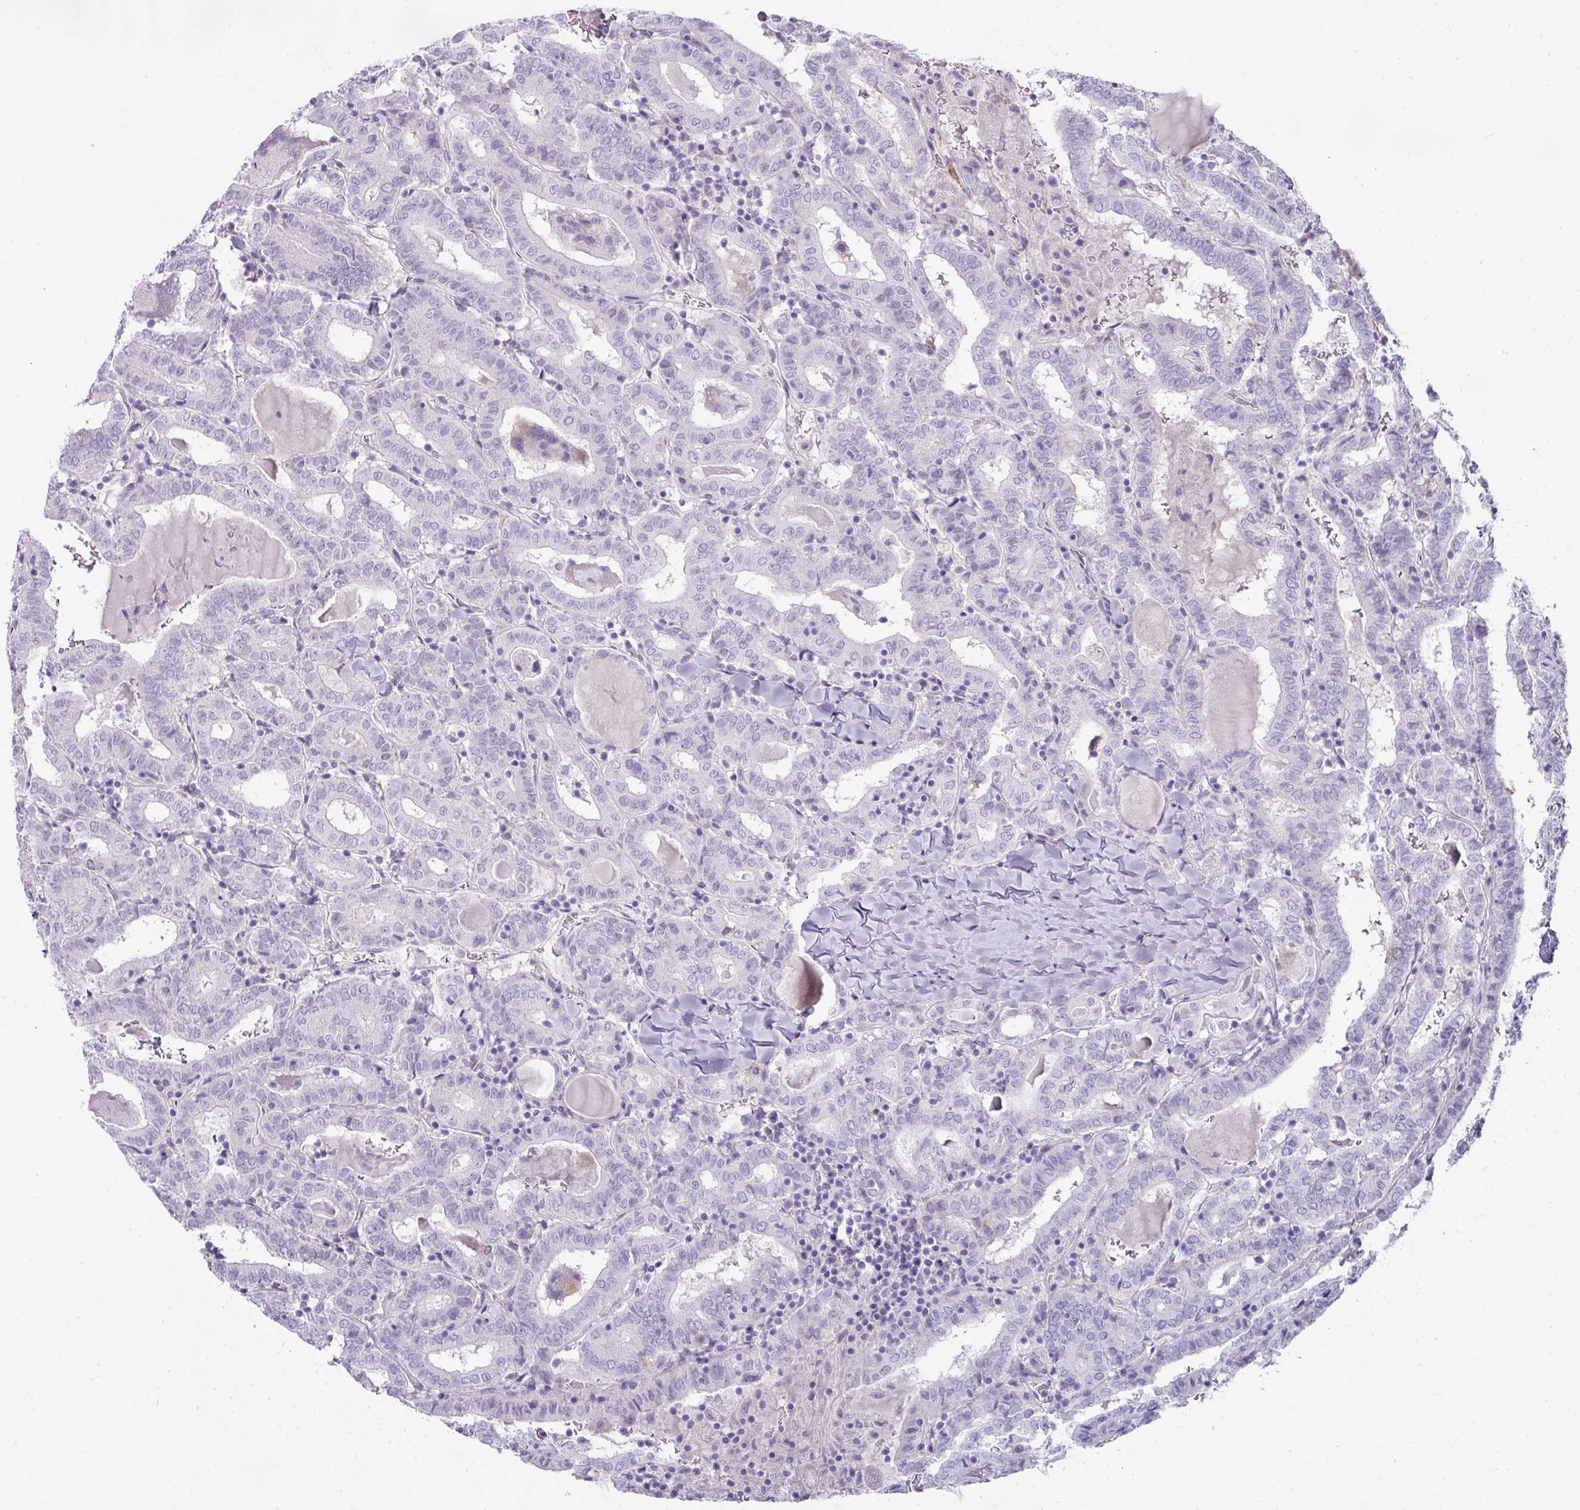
{"staining": {"intensity": "negative", "quantity": "none", "location": "none"}, "tissue": "thyroid cancer", "cell_type": "Tumor cells", "image_type": "cancer", "snomed": [{"axis": "morphology", "description": "Papillary adenocarcinoma, NOS"}, {"axis": "topography", "description": "Thyroid gland"}], "caption": "There is no significant expression in tumor cells of thyroid papillary adenocarcinoma.", "gene": "OR52N1", "patient": {"sex": "female", "age": 72}}